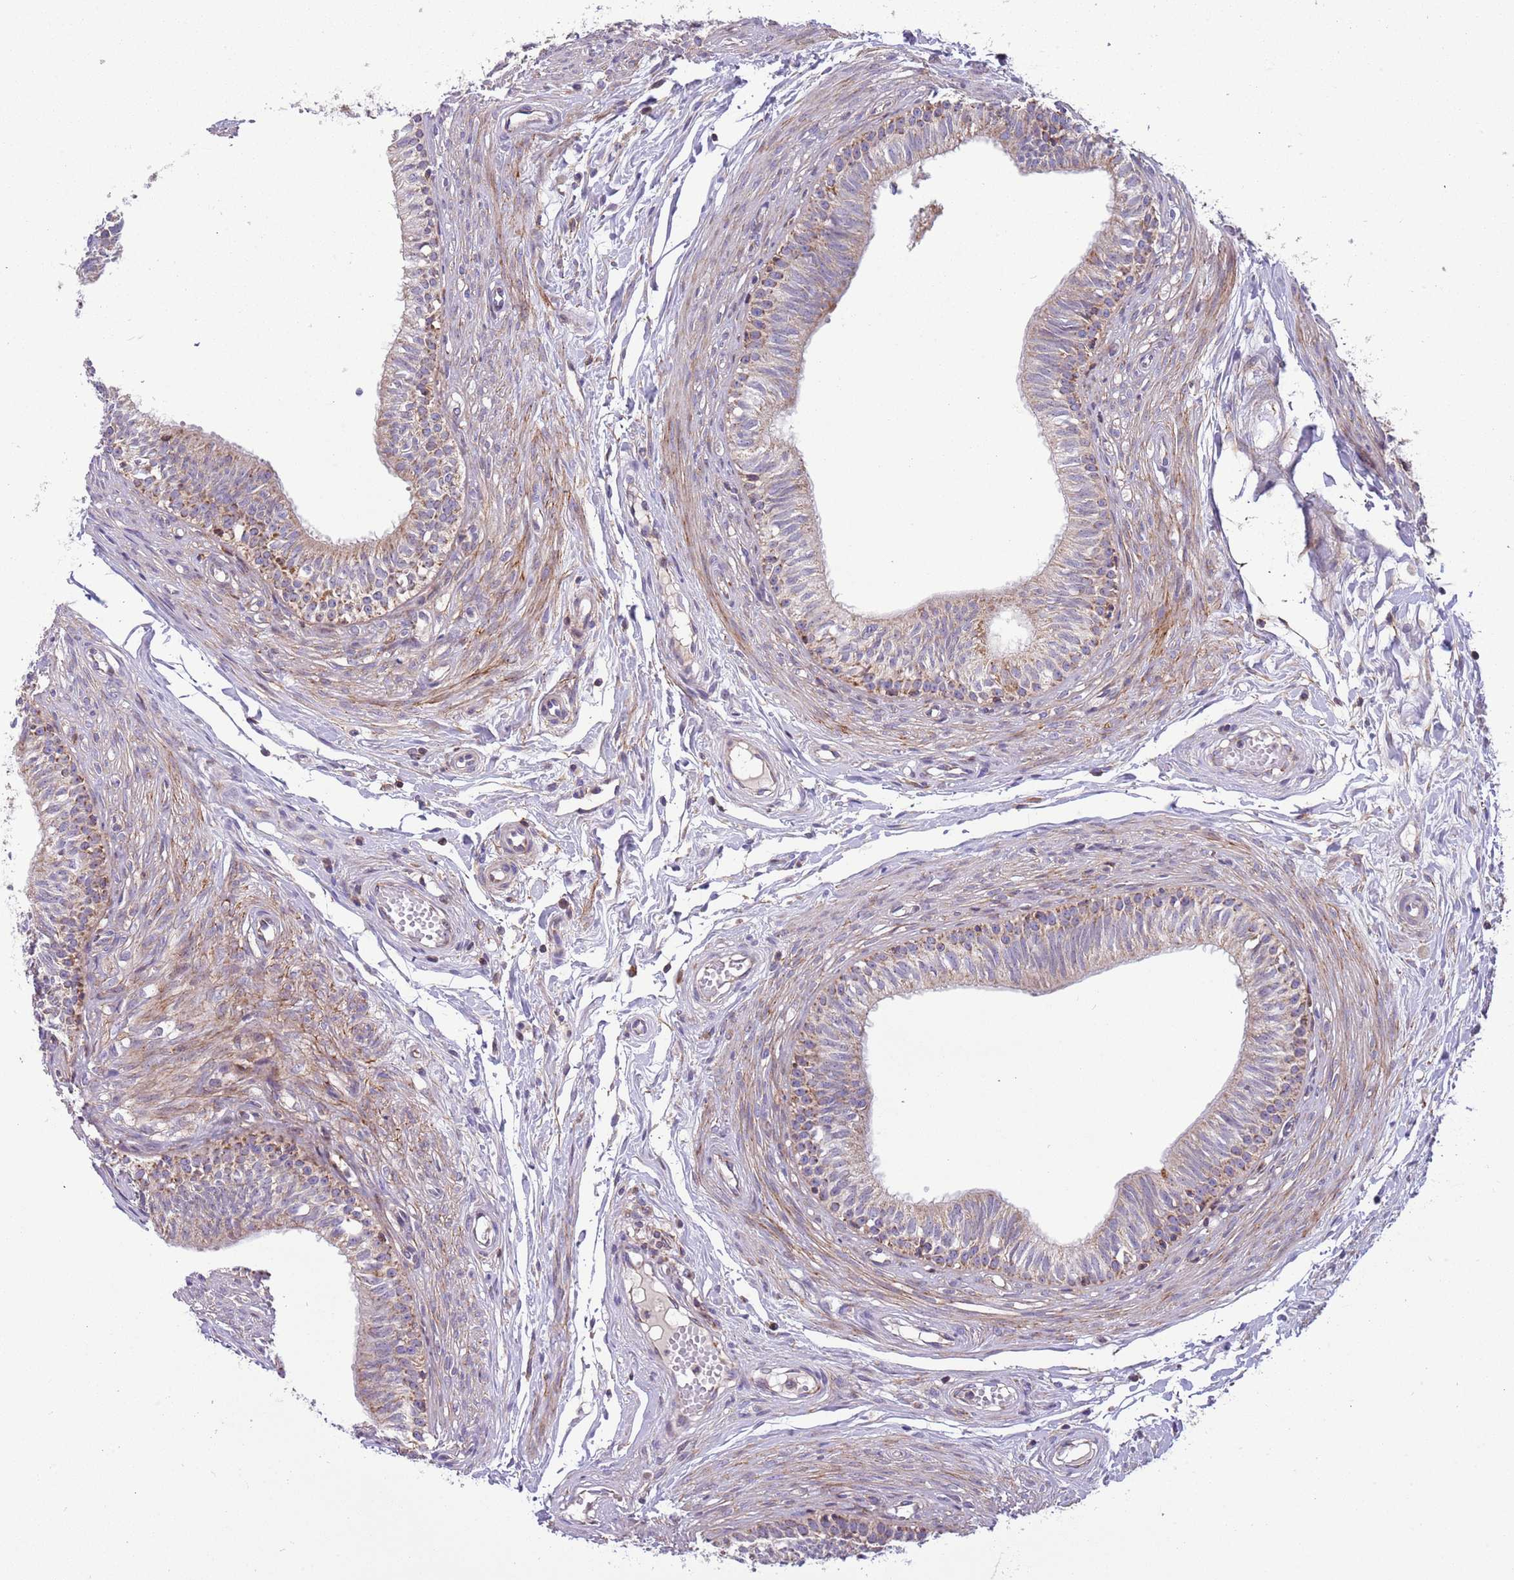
{"staining": {"intensity": "moderate", "quantity": "25%-75%", "location": "cytoplasmic/membranous"}, "tissue": "epididymis", "cell_type": "Glandular cells", "image_type": "normal", "snomed": [{"axis": "morphology", "description": "Normal tissue, NOS"}, {"axis": "topography", "description": "Epididymis, spermatic cord, NOS"}], "caption": "IHC photomicrograph of benign human epididymis stained for a protein (brown), which exhibits medium levels of moderate cytoplasmic/membranous positivity in approximately 25%-75% of glandular cells.", "gene": "IRS4", "patient": {"sex": "male", "age": 22}}